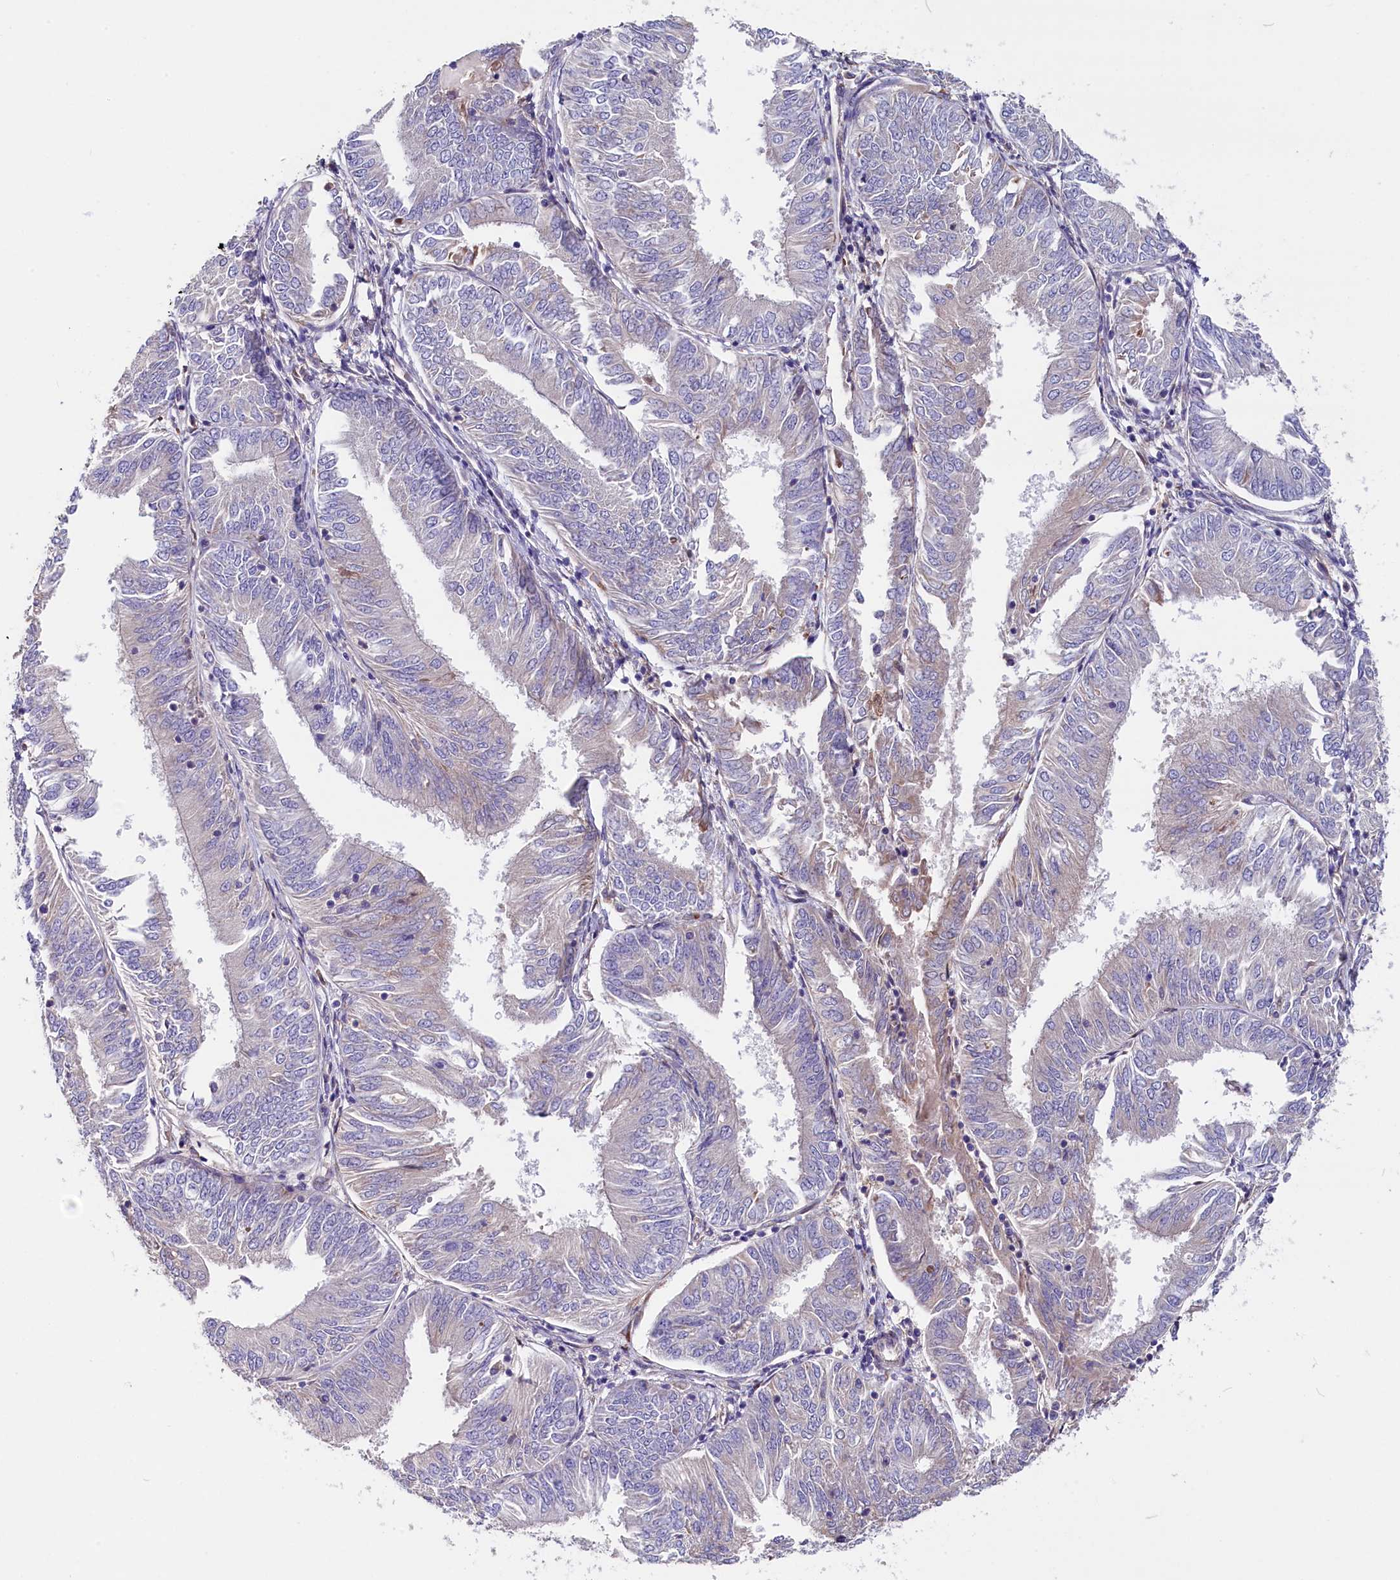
{"staining": {"intensity": "weak", "quantity": "<25%", "location": "cytoplasmic/membranous"}, "tissue": "endometrial cancer", "cell_type": "Tumor cells", "image_type": "cancer", "snomed": [{"axis": "morphology", "description": "Adenocarcinoma, NOS"}, {"axis": "topography", "description": "Endometrium"}], "caption": "Endometrial cancer stained for a protein using immunohistochemistry reveals no positivity tumor cells.", "gene": "GPR108", "patient": {"sex": "female", "age": 58}}